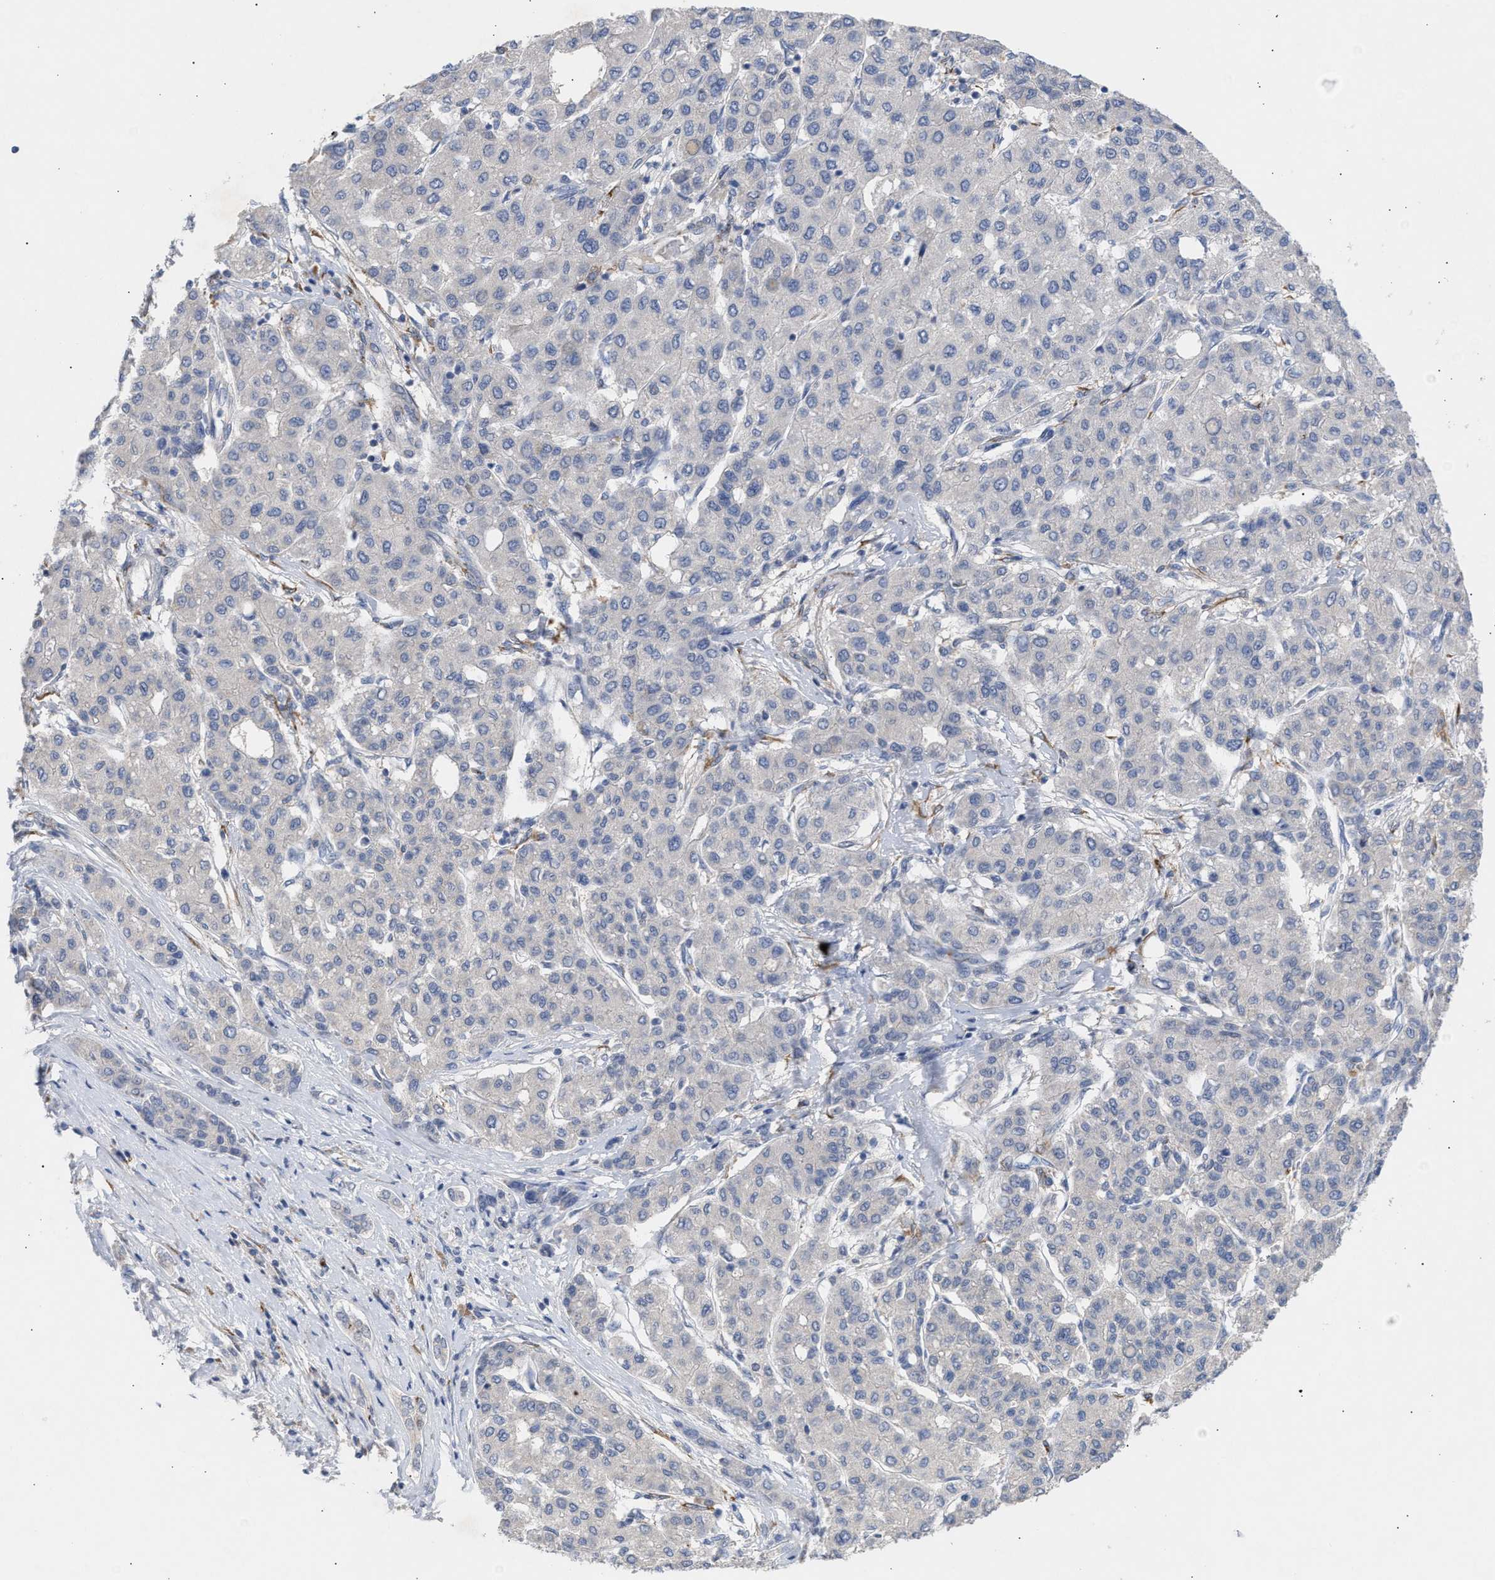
{"staining": {"intensity": "negative", "quantity": "none", "location": "none"}, "tissue": "liver cancer", "cell_type": "Tumor cells", "image_type": "cancer", "snomed": [{"axis": "morphology", "description": "Carcinoma, Hepatocellular, NOS"}, {"axis": "topography", "description": "Liver"}], "caption": "A histopathology image of hepatocellular carcinoma (liver) stained for a protein displays no brown staining in tumor cells.", "gene": "SELENOM", "patient": {"sex": "male", "age": 65}}